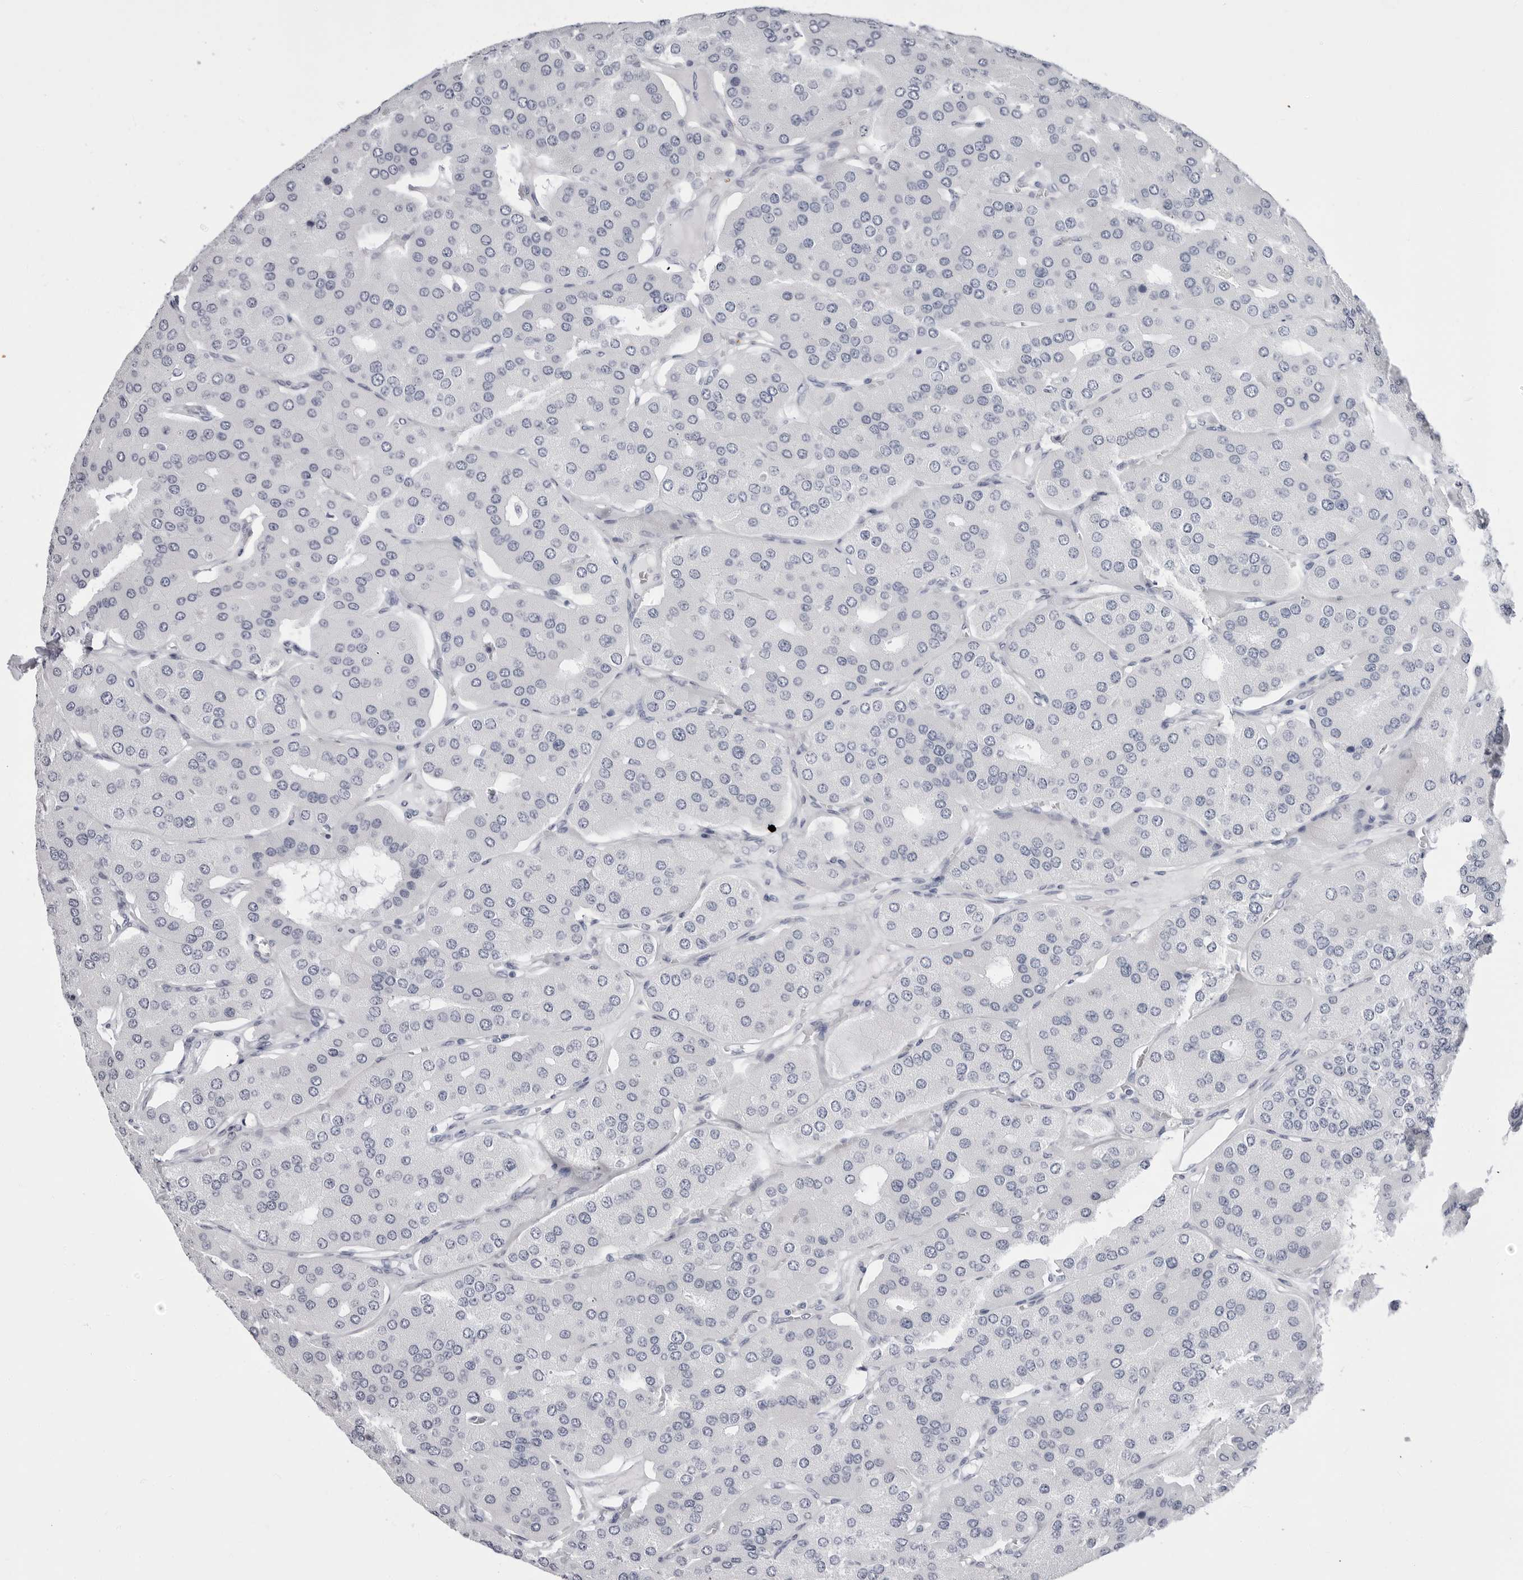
{"staining": {"intensity": "negative", "quantity": "none", "location": "none"}, "tissue": "parathyroid gland", "cell_type": "Glandular cells", "image_type": "normal", "snomed": [{"axis": "morphology", "description": "Normal tissue, NOS"}, {"axis": "morphology", "description": "Adenoma, NOS"}, {"axis": "topography", "description": "Parathyroid gland"}], "caption": "This photomicrograph is of normal parathyroid gland stained with immunohistochemistry (IHC) to label a protein in brown with the nuclei are counter-stained blue. There is no expression in glandular cells. (Immunohistochemistry (ihc), brightfield microscopy, high magnification).", "gene": "ERICH3", "patient": {"sex": "female", "age": 86}}